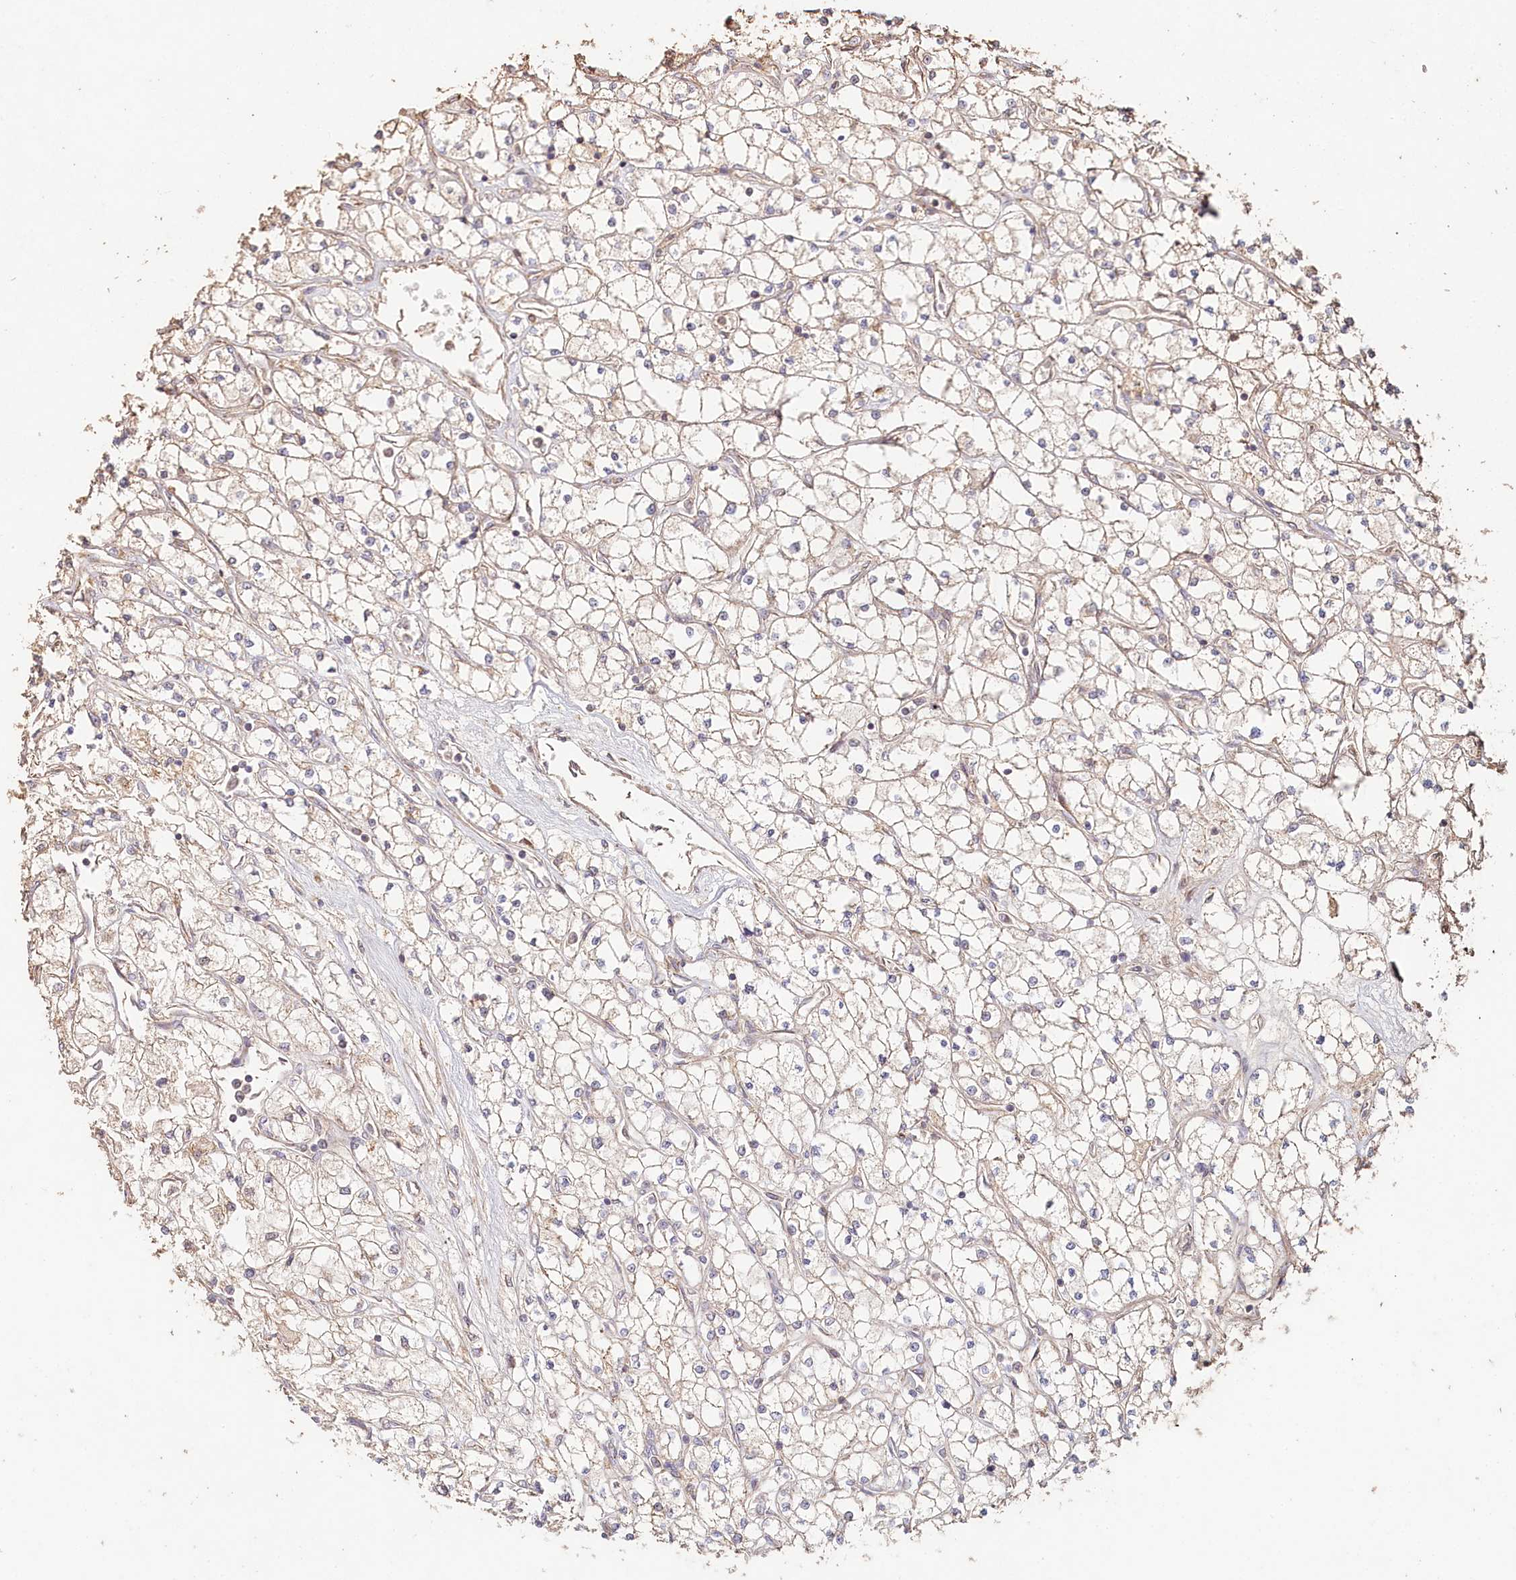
{"staining": {"intensity": "weak", "quantity": "<25%", "location": "cytoplasmic/membranous"}, "tissue": "renal cancer", "cell_type": "Tumor cells", "image_type": "cancer", "snomed": [{"axis": "morphology", "description": "Adenocarcinoma, NOS"}, {"axis": "topography", "description": "Kidney"}], "caption": "The photomicrograph exhibits no staining of tumor cells in adenocarcinoma (renal).", "gene": "HAL", "patient": {"sex": "male", "age": 80}}